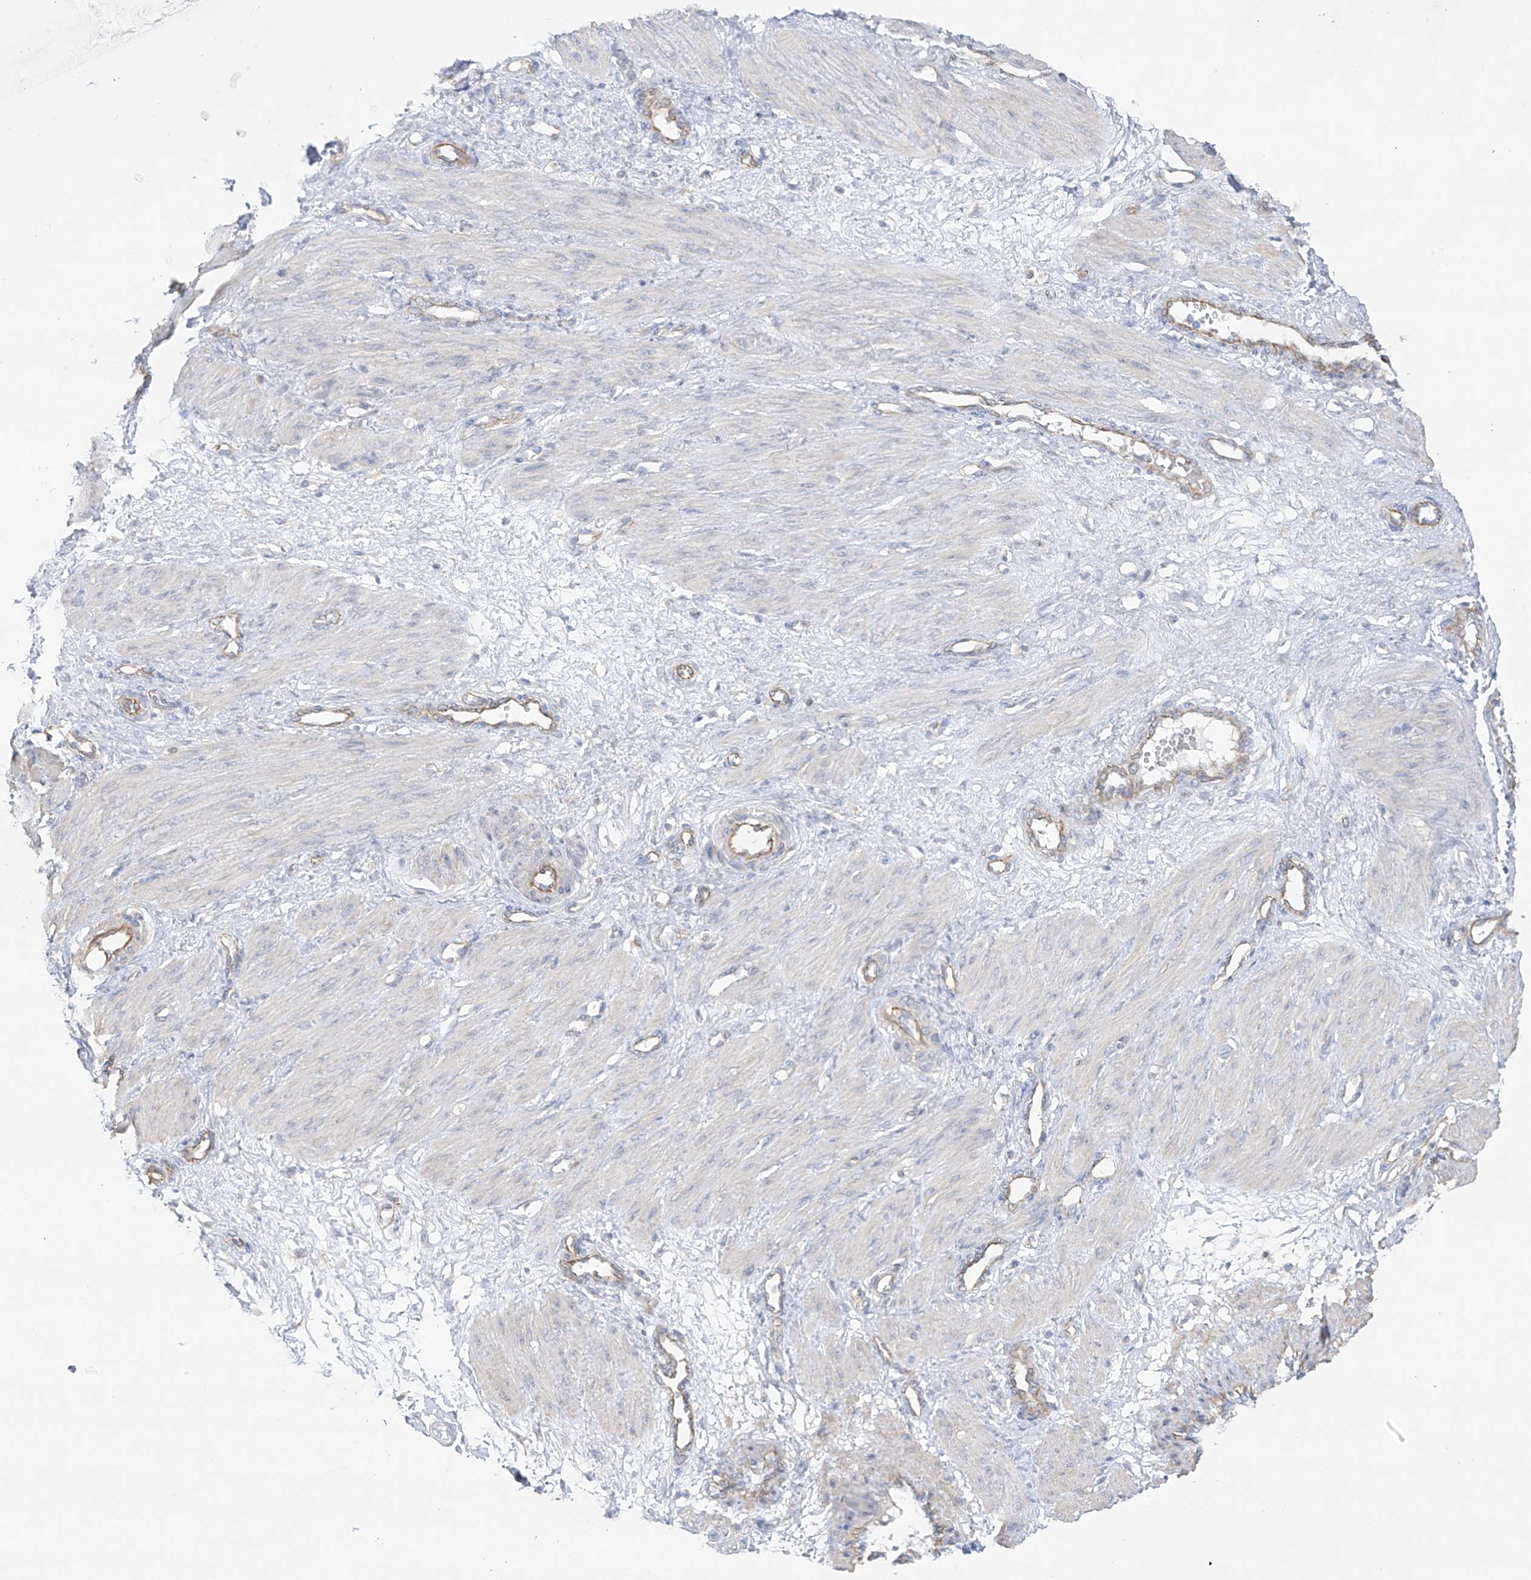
{"staining": {"intensity": "negative", "quantity": "none", "location": "none"}, "tissue": "smooth muscle", "cell_type": "Smooth muscle cells", "image_type": "normal", "snomed": [{"axis": "morphology", "description": "Normal tissue, NOS"}, {"axis": "topography", "description": "Endometrium"}], "caption": "IHC micrograph of benign smooth muscle: smooth muscle stained with DAB shows no significant protein positivity in smooth muscle cells. Brightfield microscopy of immunohistochemistry (IHC) stained with DAB (brown) and hematoxylin (blue), captured at high magnification.", "gene": "TAL2", "patient": {"sex": "female", "age": 33}}